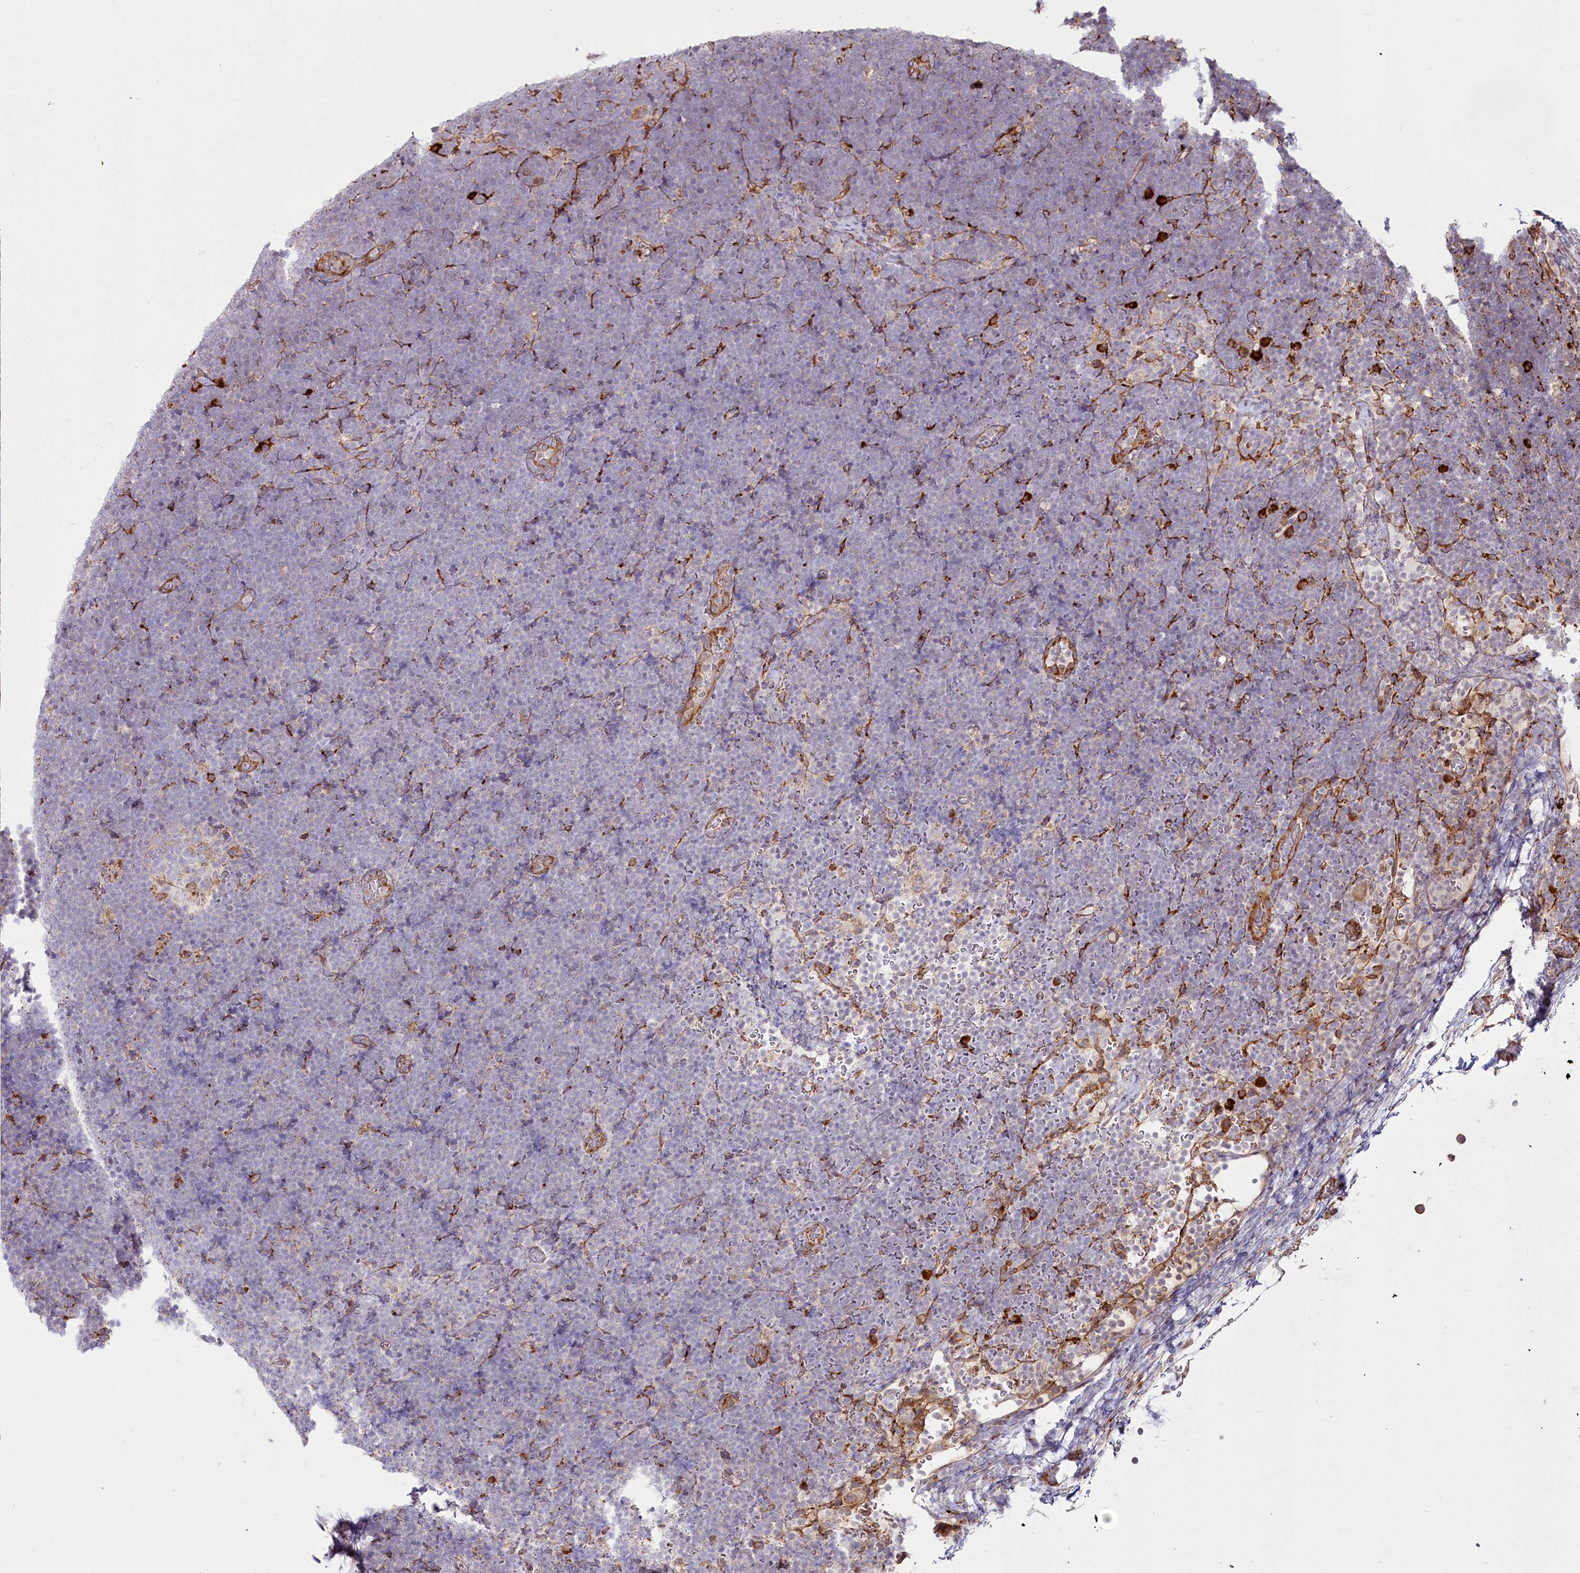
{"staining": {"intensity": "negative", "quantity": "none", "location": "none"}, "tissue": "lymphoma", "cell_type": "Tumor cells", "image_type": "cancer", "snomed": [{"axis": "morphology", "description": "Malignant lymphoma, non-Hodgkin's type, High grade"}, {"axis": "topography", "description": "Lymph node"}], "caption": "DAB (3,3'-diaminobenzidine) immunohistochemical staining of human lymphoma demonstrates no significant expression in tumor cells. The staining is performed using DAB (3,3'-diaminobenzidine) brown chromogen with nuclei counter-stained in using hematoxylin.", "gene": "POGLUT1", "patient": {"sex": "male", "age": 13}}